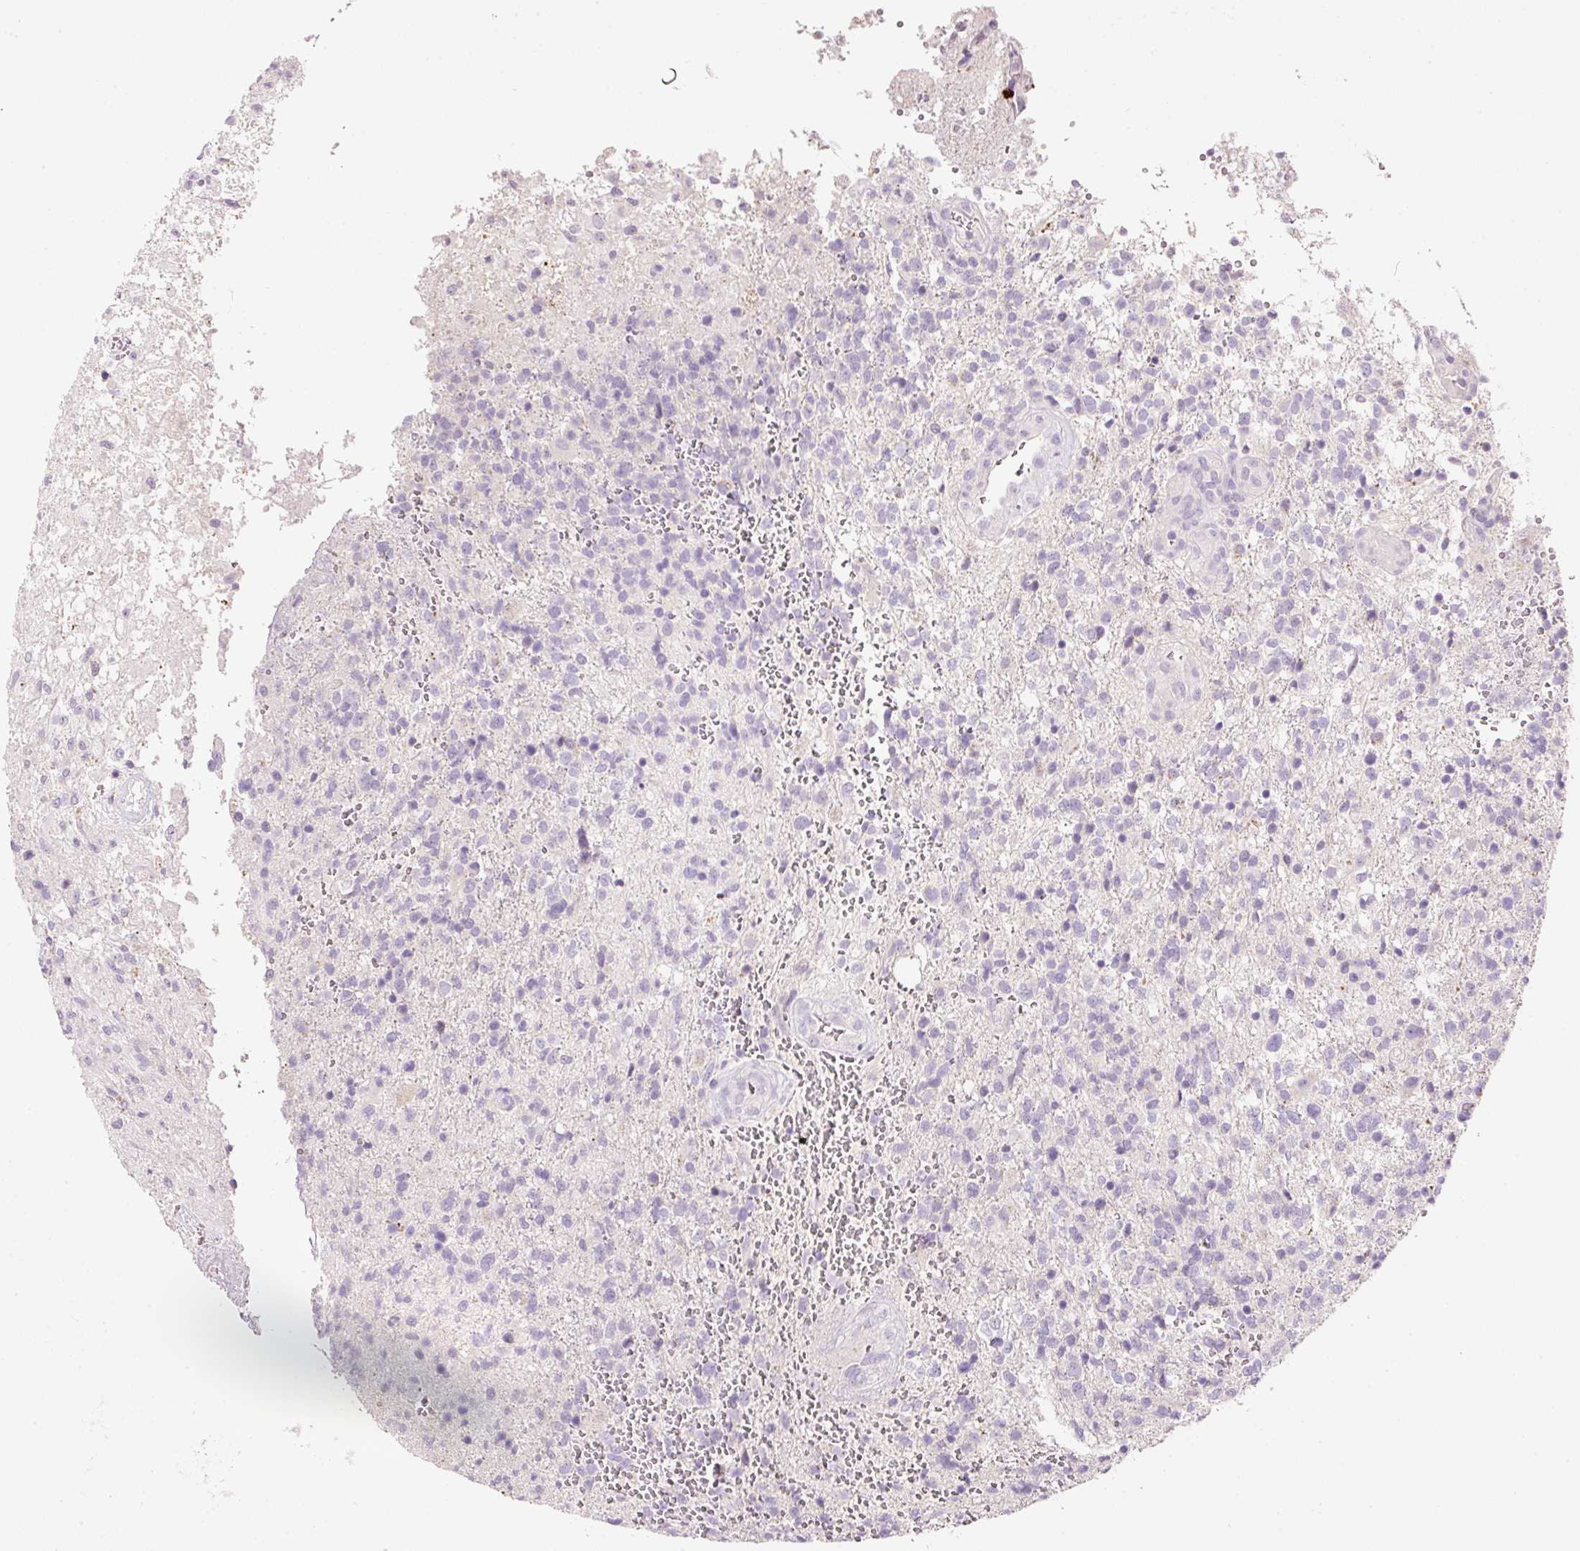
{"staining": {"intensity": "negative", "quantity": "none", "location": "none"}, "tissue": "glioma", "cell_type": "Tumor cells", "image_type": "cancer", "snomed": [{"axis": "morphology", "description": "Glioma, malignant, High grade"}, {"axis": "topography", "description": "Brain"}], "caption": "This is an immunohistochemistry photomicrograph of glioma. There is no expression in tumor cells.", "gene": "TENT5C", "patient": {"sex": "male", "age": 56}}